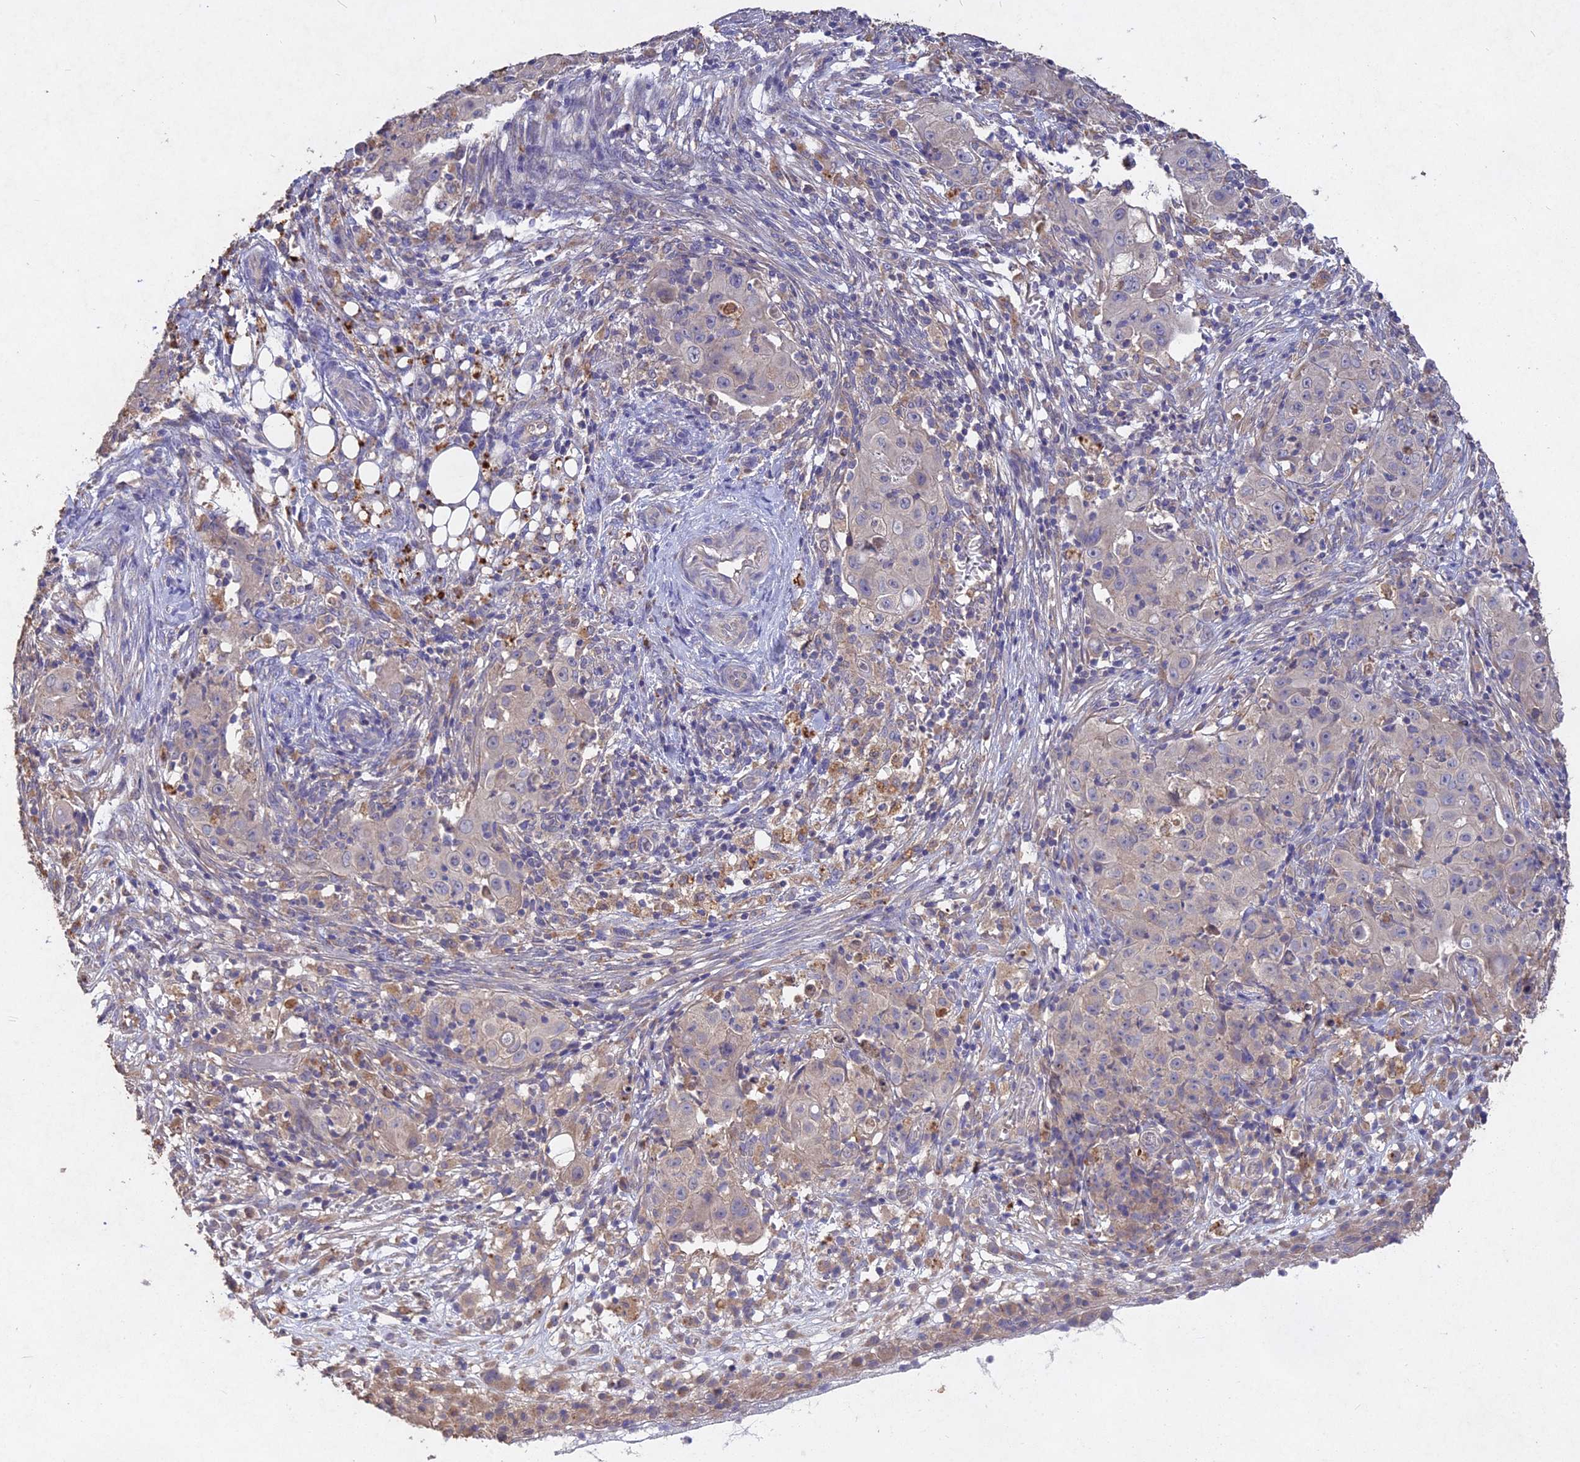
{"staining": {"intensity": "negative", "quantity": "none", "location": "none"}, "tissue": "ovarian cancer", "cell_type": "Tumor cells", "image_type": "cancer", "snomed": [{"axis": "morphology", "description": "Carcinoma, endometroid"}, {"axis": "topography", "description": "Ovary"}], "caption": "This is a histopathology image of immunohistochemistry (IHC) staining of ovarian endometroid carcinoma, which shows no expression in tumor cells.", "gene": "SLC26A4", "patient": {"sex": "female", "age": 42}}